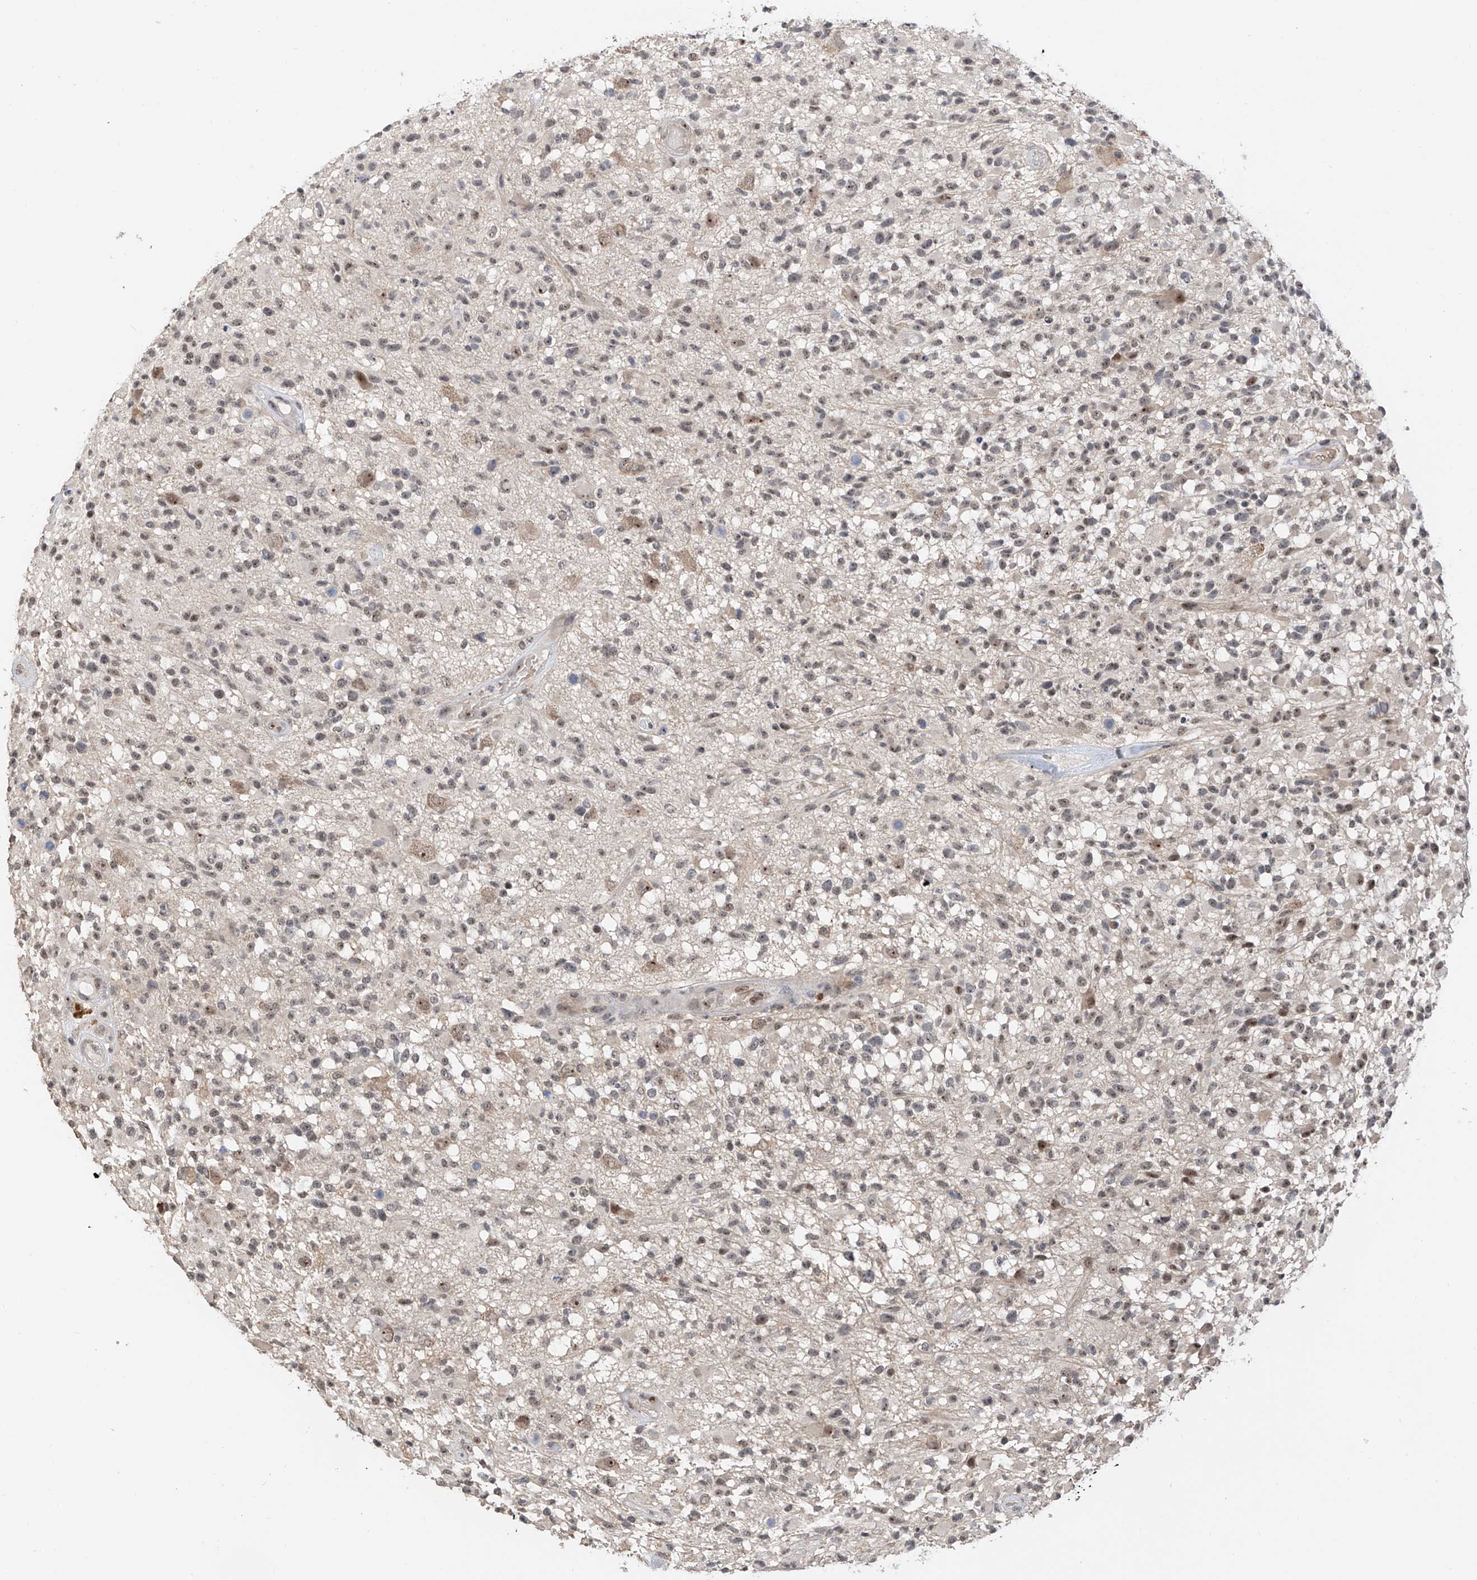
{"staining": {"intensity": "negative", "quantity": "none", "location": "none"}, "tissue": "glioma", "cell_type": "Tumor cells", "image_type": "cancer", "snomed": [{"axis": "morphology", "description": "Glioma, malignant, High grade"}, {"axis": "morphology", "description": "Glioblastoma, NOS"}, {"axis": "topography", "description": "Brain"}], "caption": "There is no significant expression in tumor cells of glioblastoma.", "gene": "C1orf131", "patient": {"sex": "male", "age": 60}}